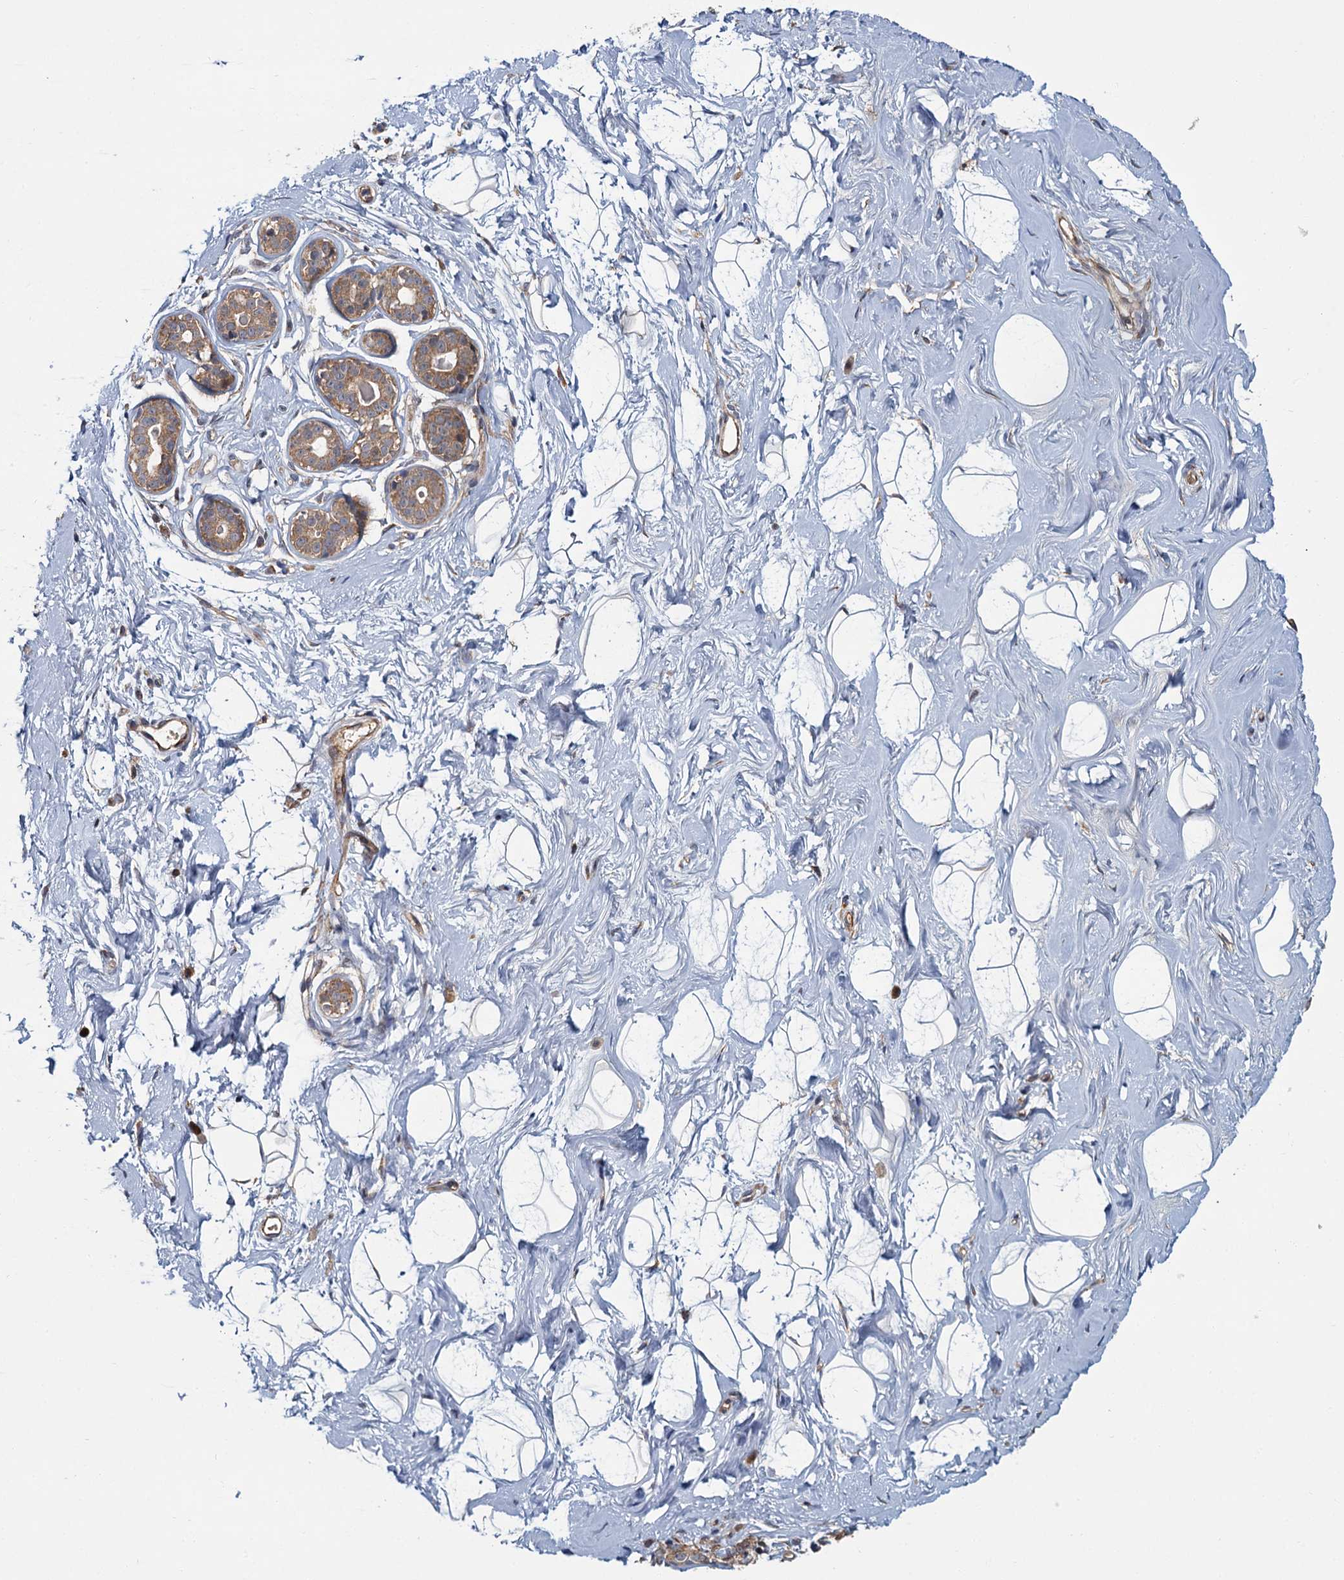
{"staining": {"intensity": "negative", "quantity": "none", "location": "none"}, "tissue": "breast", "cell_type": "Adipocytes", "image_type": "normal", "snomed": [{"axis": "morphology", "description": "Normal tissue, NOS"}, {"axis": "morphology", "description": "Adenoma, NOS"}, {"axis": "topography", "description": "Breast"}], "caption": "High magnification brightfield microscopy of normal breast stained with DAB (brown) and counterstained with hematoxylin (blue): adipocytes show no significant expression.", "gene": "MTRR", "patient": {"sex": "female", "age": 23}}